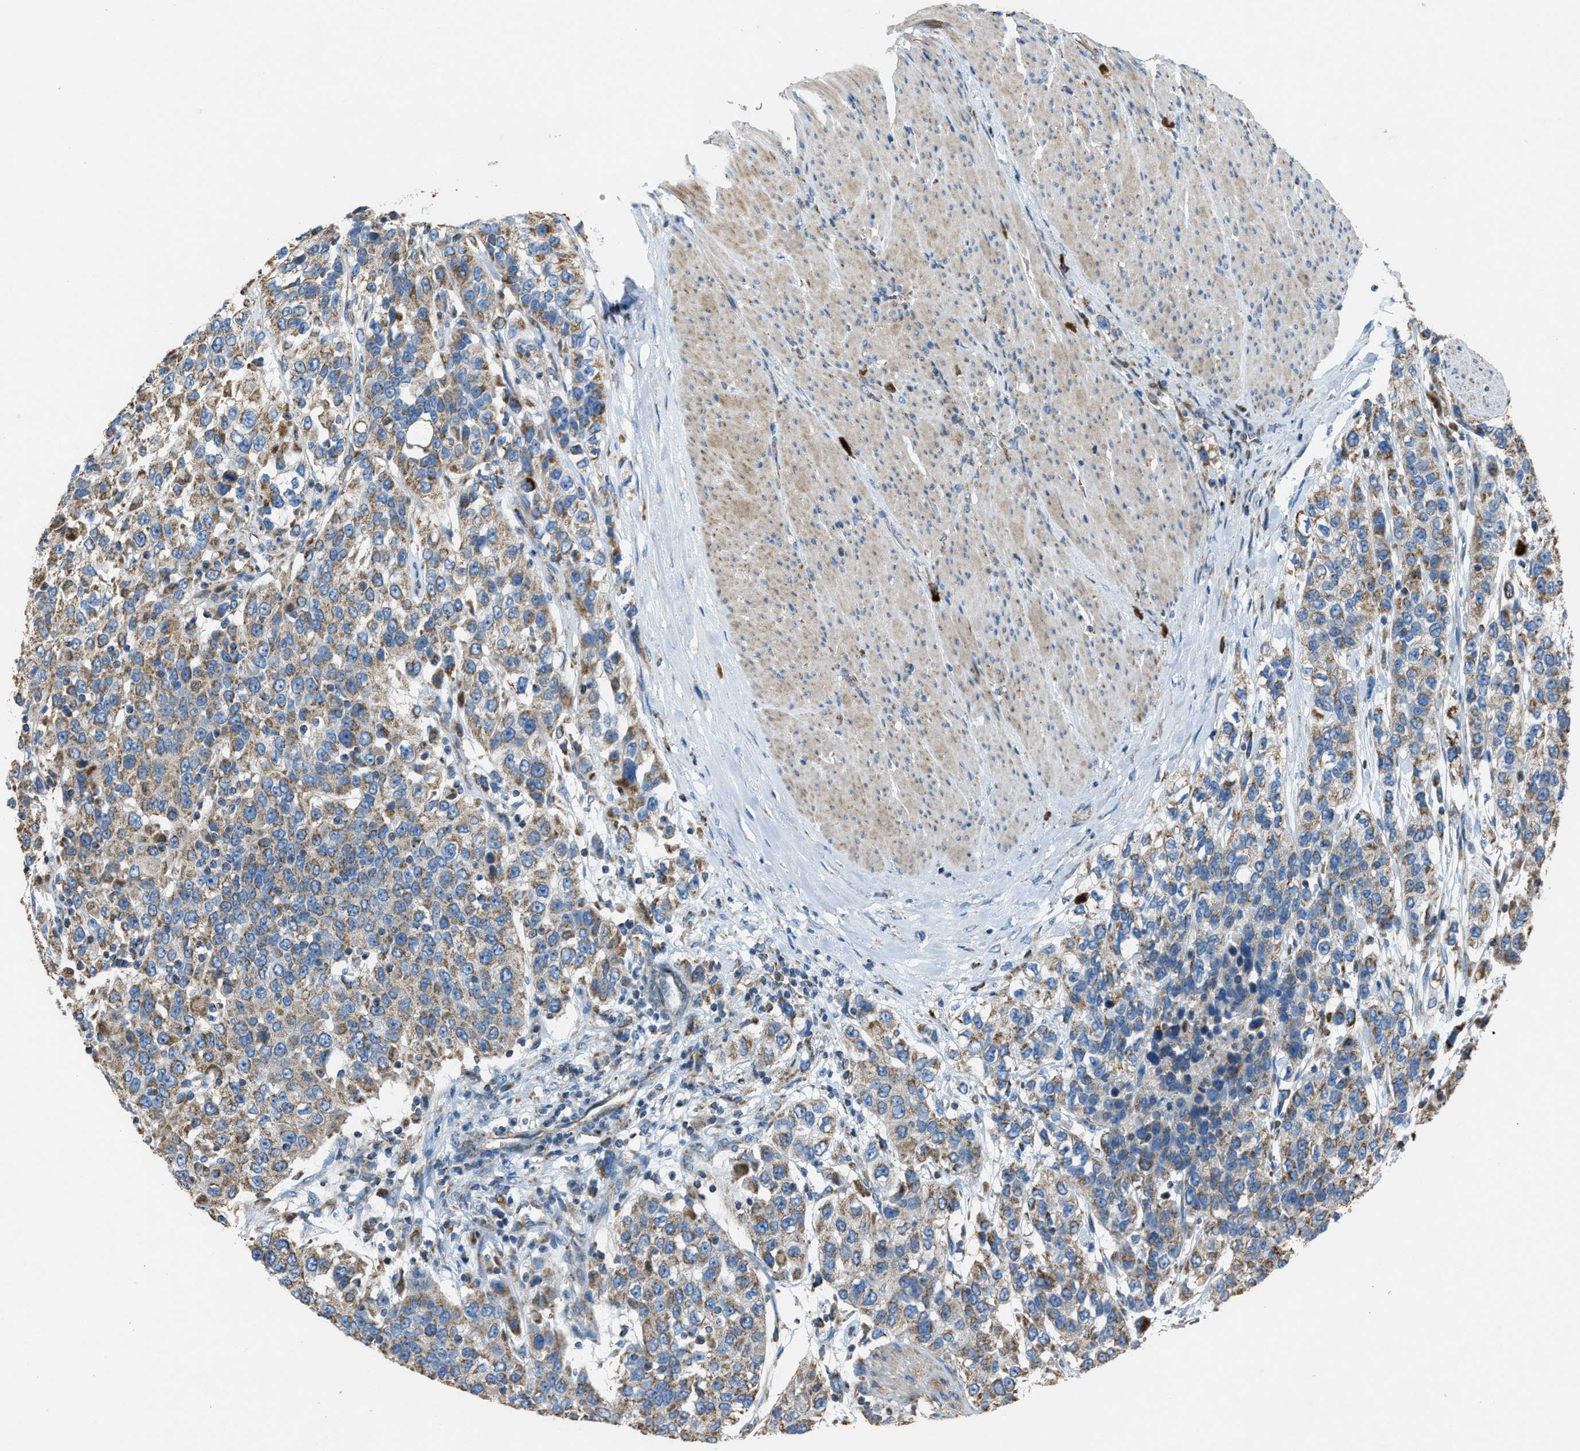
{"staining": {"intensity": "moderate", "quantity": ">75%", "location": "cytoplasmic/membranous"}, "tissue": "urothelial cancer", "cell_type": "Tumor cells", "image_type": "cancer", "snomed": [{"axis": "morphology", "description": "Urothelial carcinoma, High grade"}, {"axis": "topography", "description": "Urinary bladder"}], "caption": "A histopathology image of urothelial cancer stained for a protein shows moderate cytoplasmic/membranous brown staining in tumor cells. The staining was performed using DAB (3,3'-diaminobenzidine), with brown indicating positive protein expression. Nuclei are stained blue with hematoxylin.", "gene": "SLC25A11", "patient": {"sex": "female", "age": 80}}